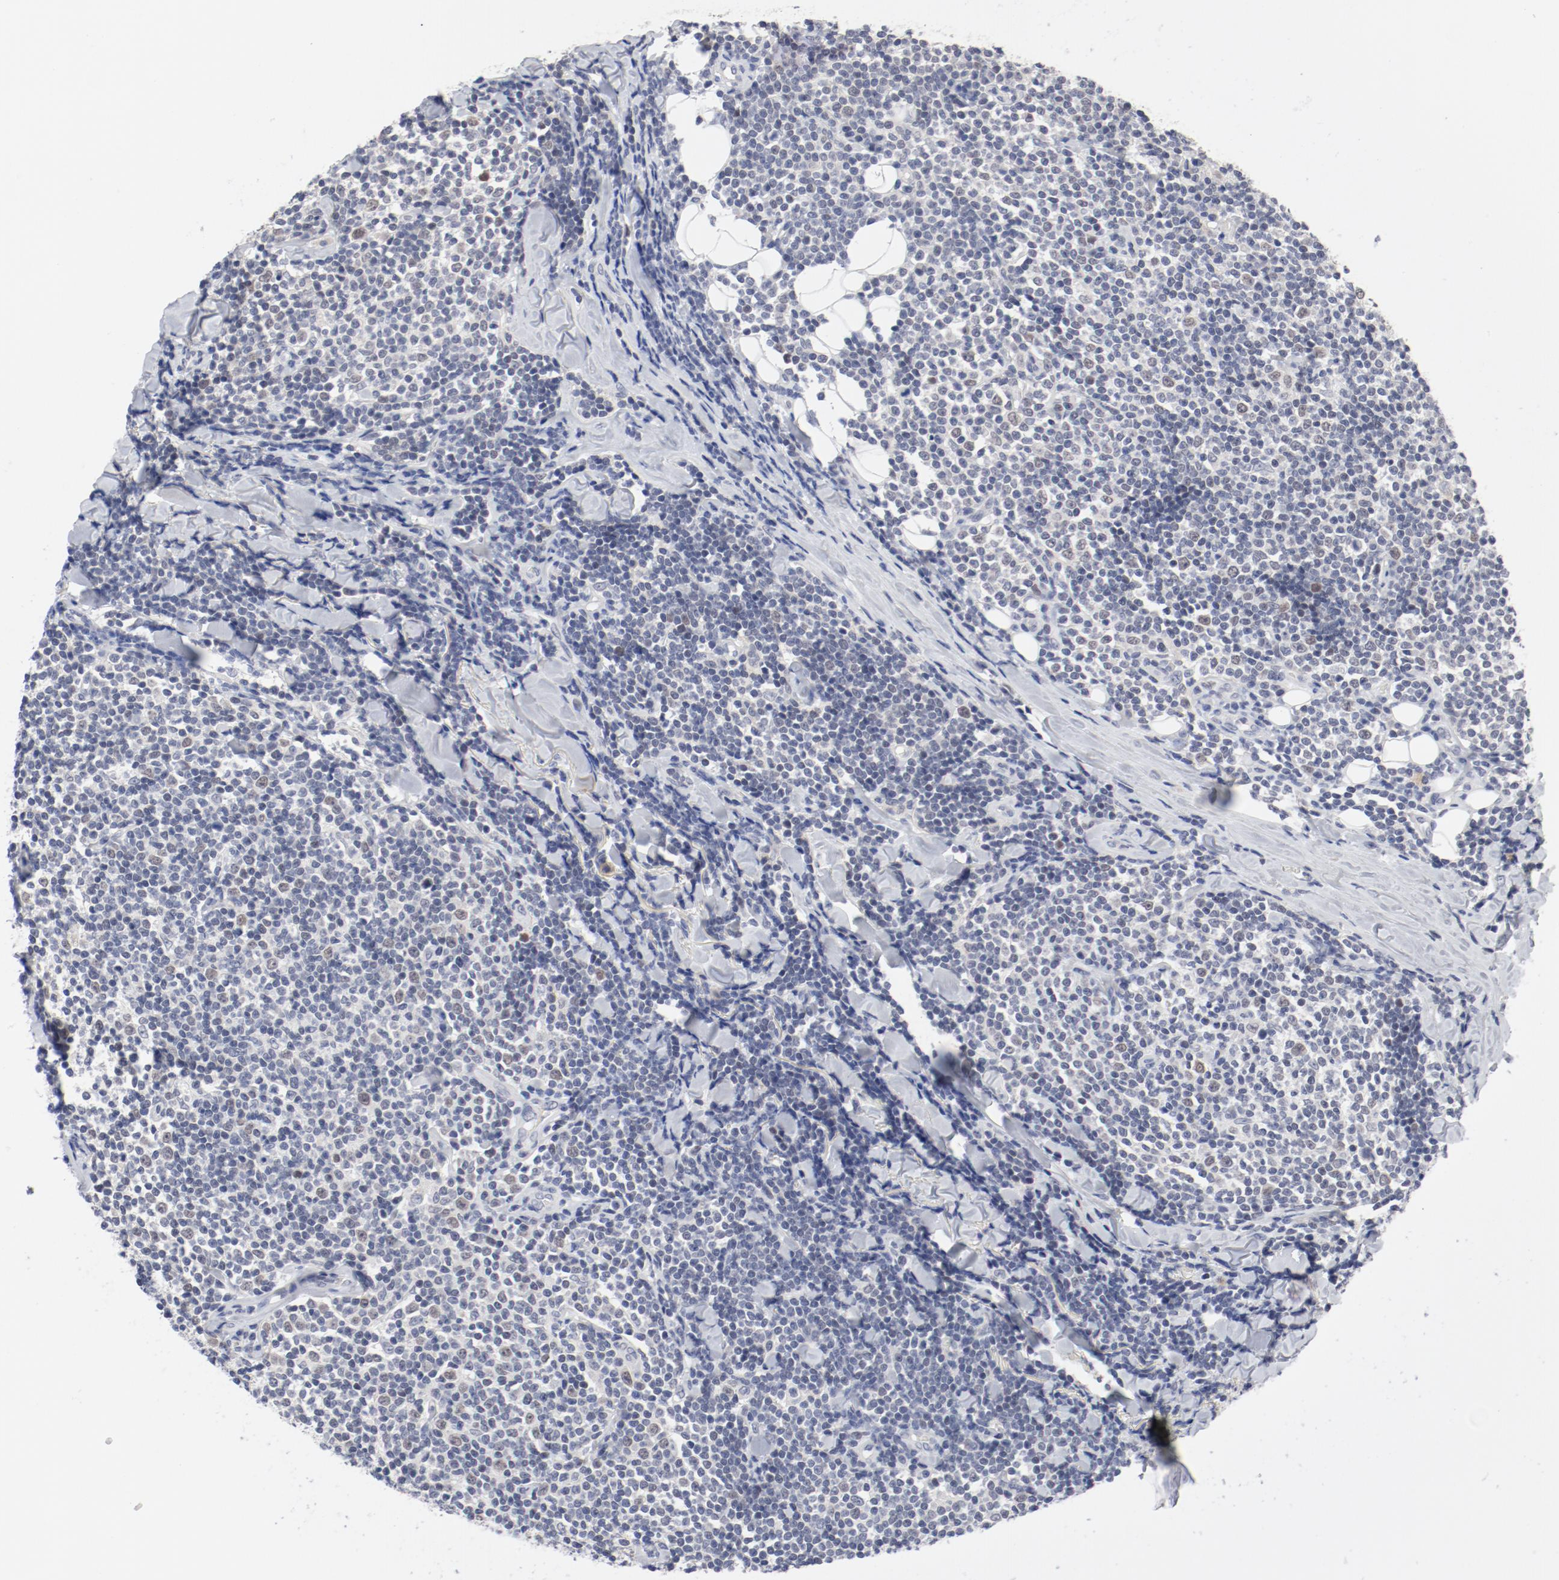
{"staining": {"intensity": "negative", "quantity": "none", "location": "none"}, "tissue": "lymphoma", "cell_type": "Tumor cells", "image_type": "cancer", "snomed": [{"axis": "morphology", "description": "Malignant lymphoma, non-Hodgkin's type, Low grade"}, {"axis": "topography", "description": "Soft tissue"}], "caption": "Lymphoma was stained to show a protein in brown. There is no significant positivity in tumor cells.", "gene": "ANKLE2", "patient": {"sex": "male", "age": 92}}